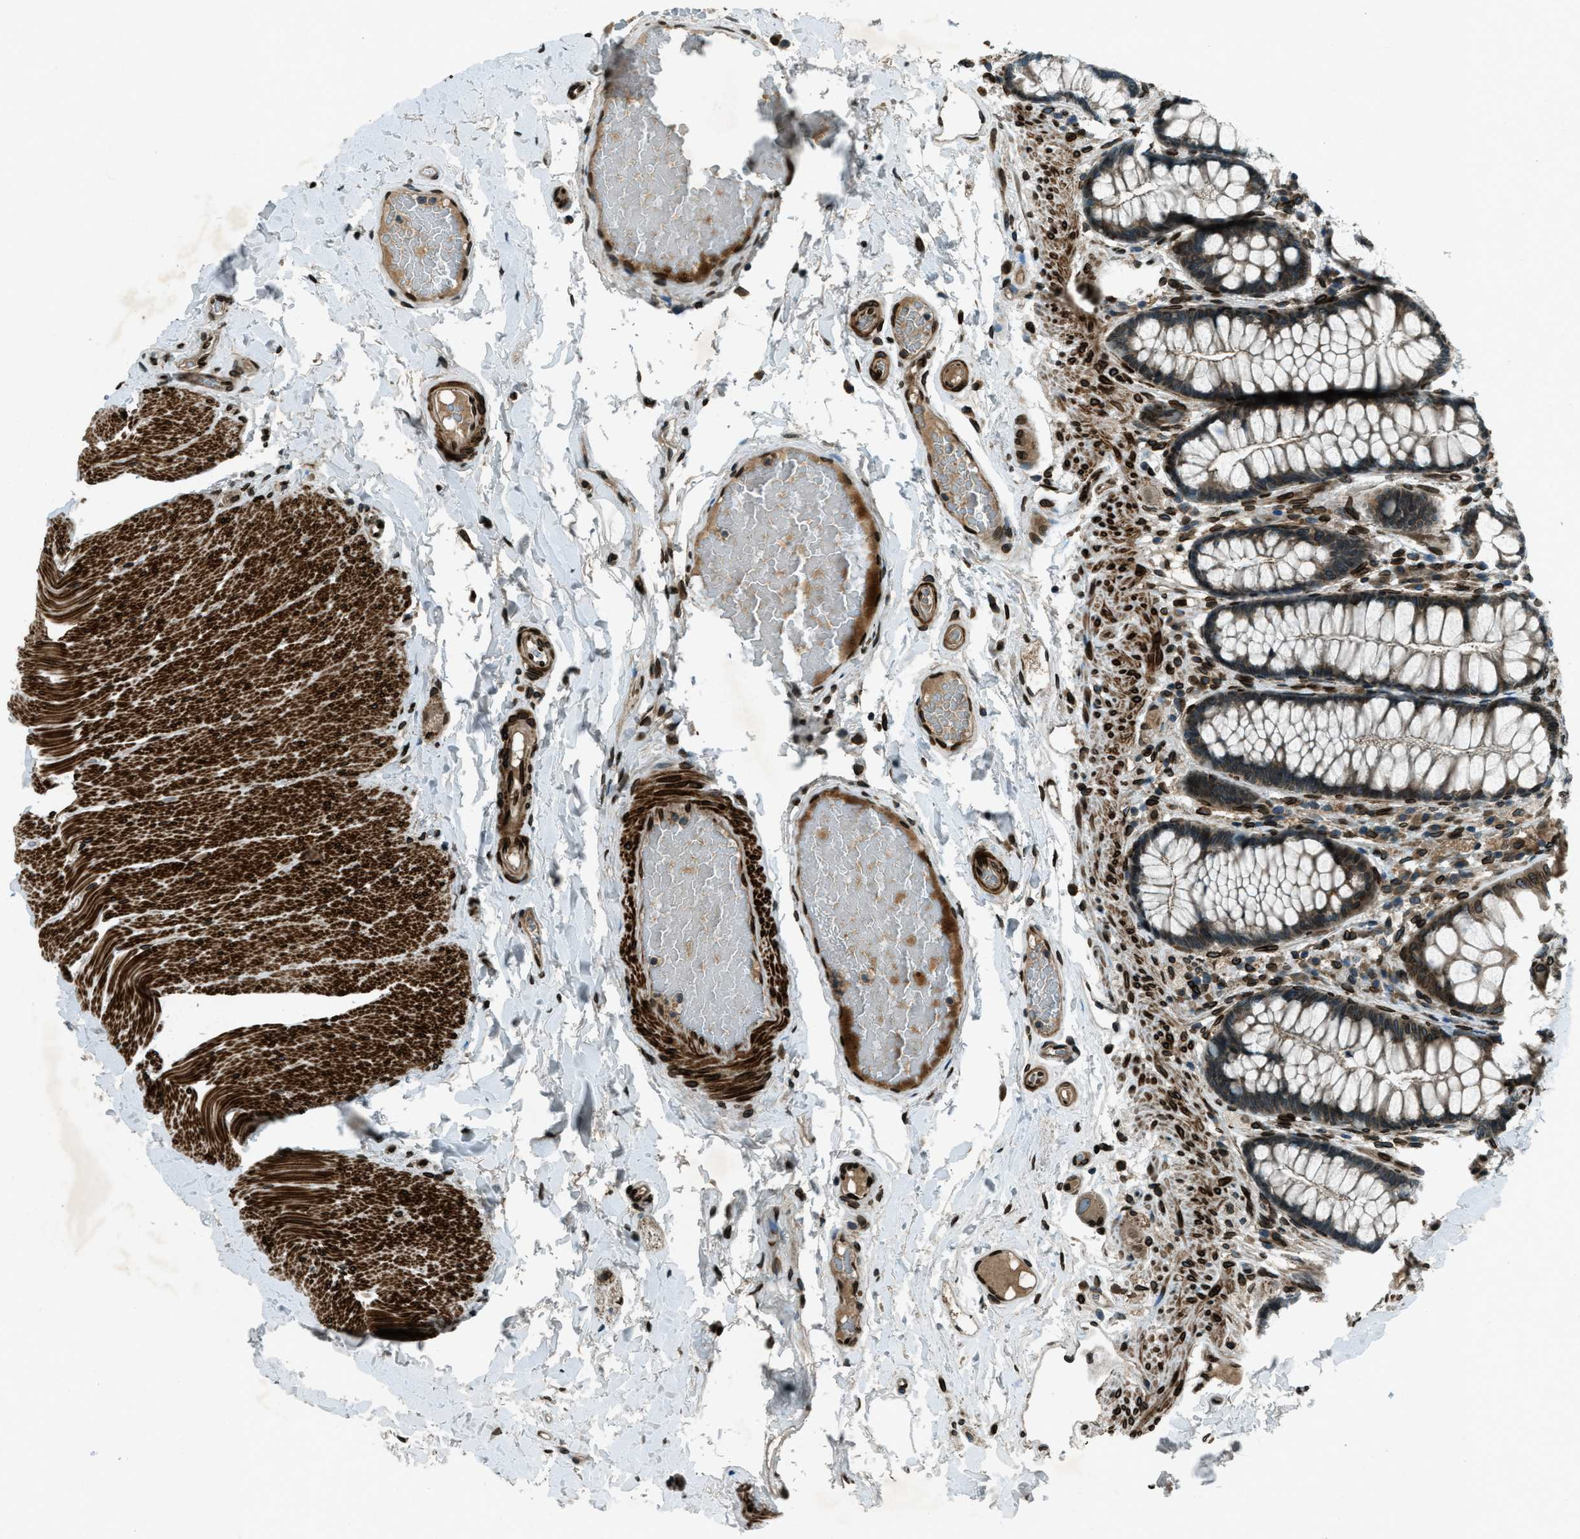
{"staining": {"intensity": "strong", "quantity": ">75%", "location": "cytoplasmic/membranous,nuclear"}, "tissue": "colon", "cell_type": "Endothelial cells", "image_type": "normal", "snomed": [{"axis": "morphology", "description": "Normal tissue, NOS"}, {"axis": "topography", "description": "Colon"}], "caption": "Immunohistochemistry (IHC) micrograph of benign colon: human colon stained using immunohistochemistry (IHC) shows high levels of strong protein expression localized specifically in the cytoplasmic/membranous,nuclear of endothelial cells, appearing as a cytoplasmic/membranous,nuclear brown color.", "gene": "LEMD2", "patient": {"sex": "female", "age": 56}}